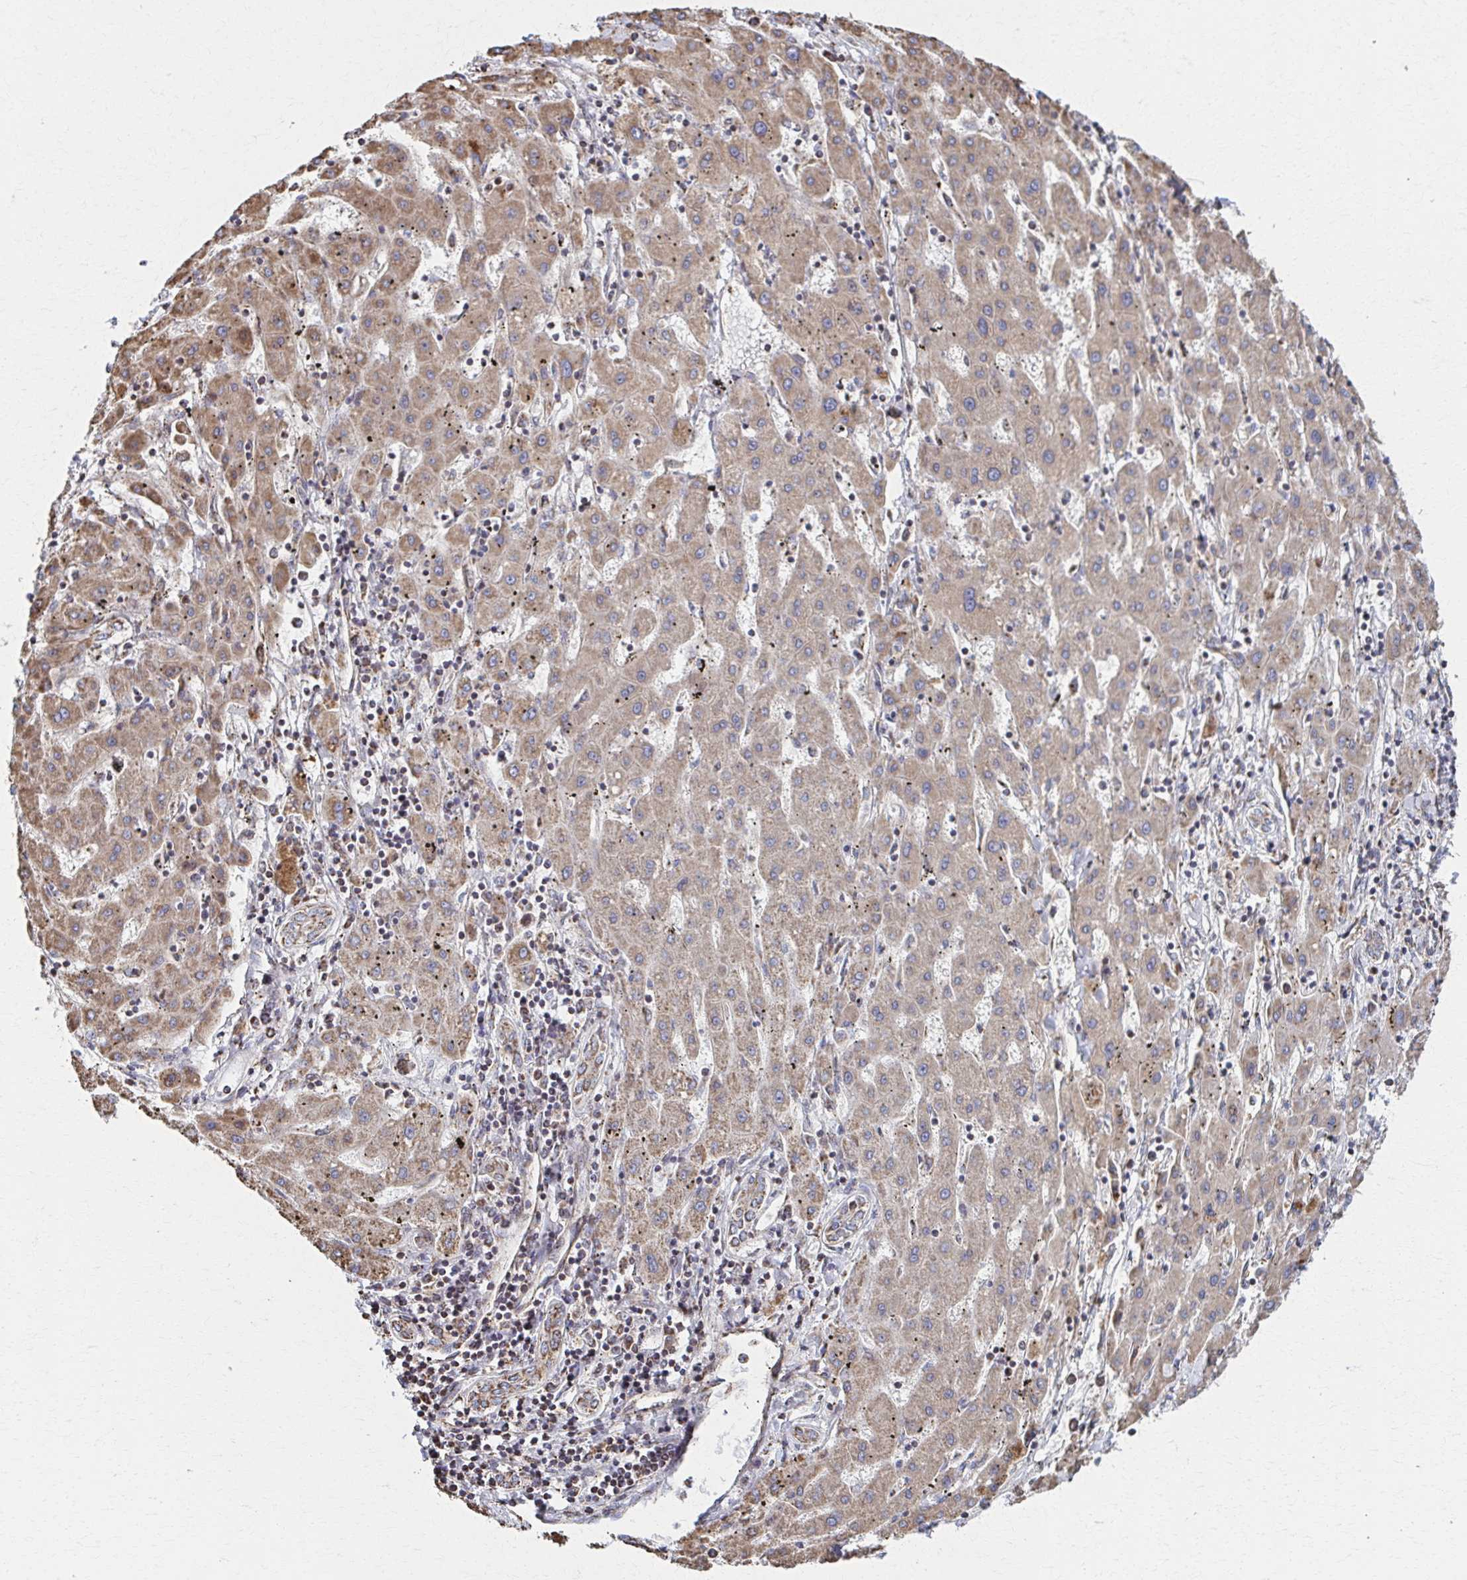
{"staining": {"intensity": "moderate", "quantity": ">75%", "location": "cytoplasmic/membranous"}, "tissue": "liver cancer", "cell_type": "Tumor cells", "image_type": "cancer", "snomed": [{"axis": "morphology", "description": "Carcinoma, Hepatocellular, NOS"}, {"axis": "topography", "description": "Liver"}], "caption": "Brown immunohistochemical staining in human hepatocellular carcinoma (liver) demonstrates moderate cytoplasmic/membranous staining in approximately >75% of tumor cells. Immunohistochemistry stains the protein in brown and the nuclei are stained blue.", "gene": "SAT1", "patient": {"sex": "male", "age": 72}}